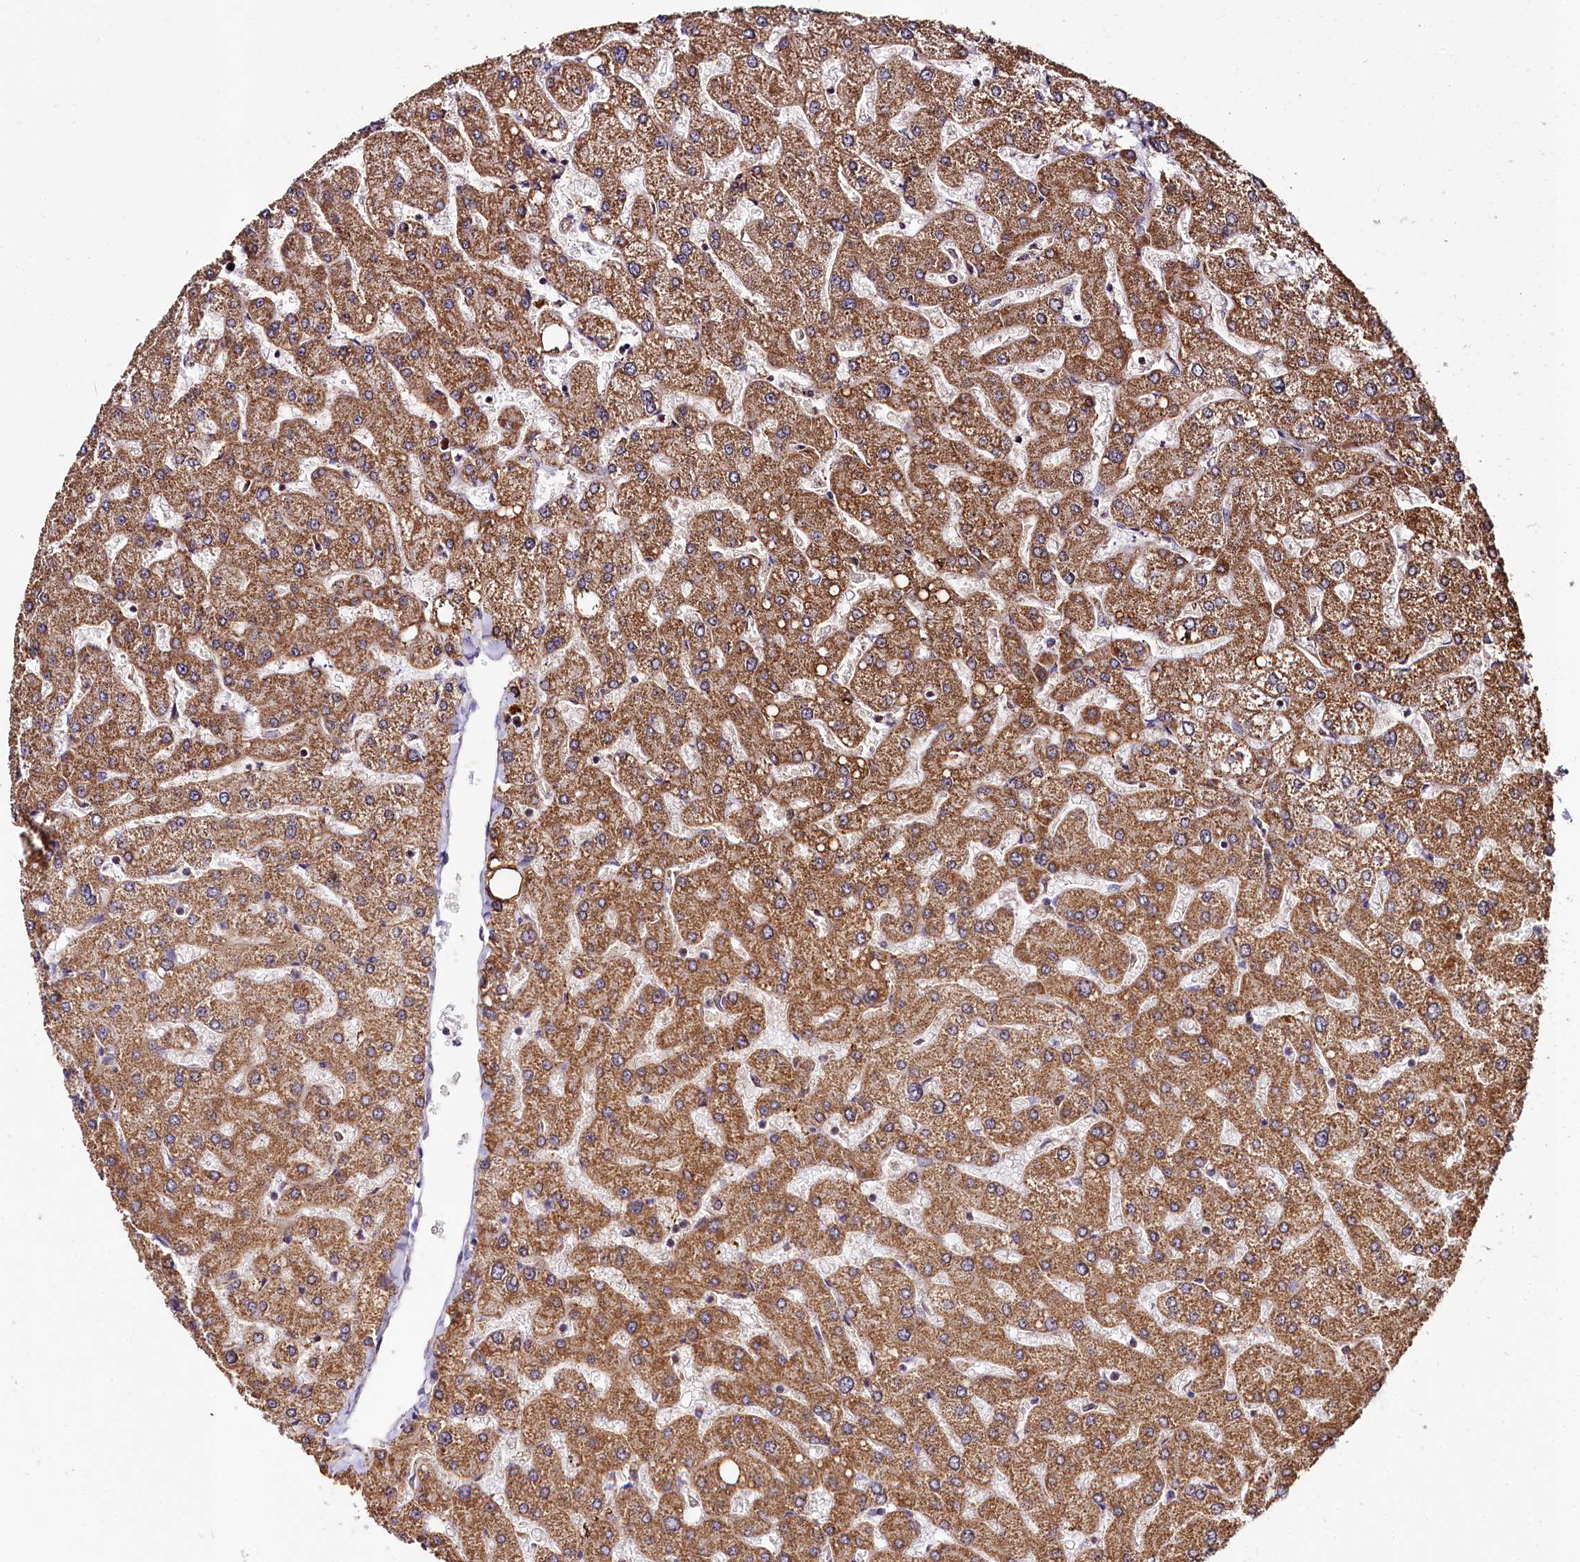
{"staining": {"intensity": "moderate", "quantity": "25%-75%", "location": "cytoplasmic/membranous"}, "tissue": "liver", "cell_type": "Cholangiocytes", "image_type": "normal", "snomed": [{"axis": "morphology", "description": "Normal tissue, NOS"}, {"axis": "topography", "description": "Liver"}], "caption": "Protein expression analysis of benign liver shows moderate cytoplasmic/membranous positivity in about 25%-75% of cholangiocytes.", "gene": "SPRYD3", "patient": {"sex": "male", "age": 55}}